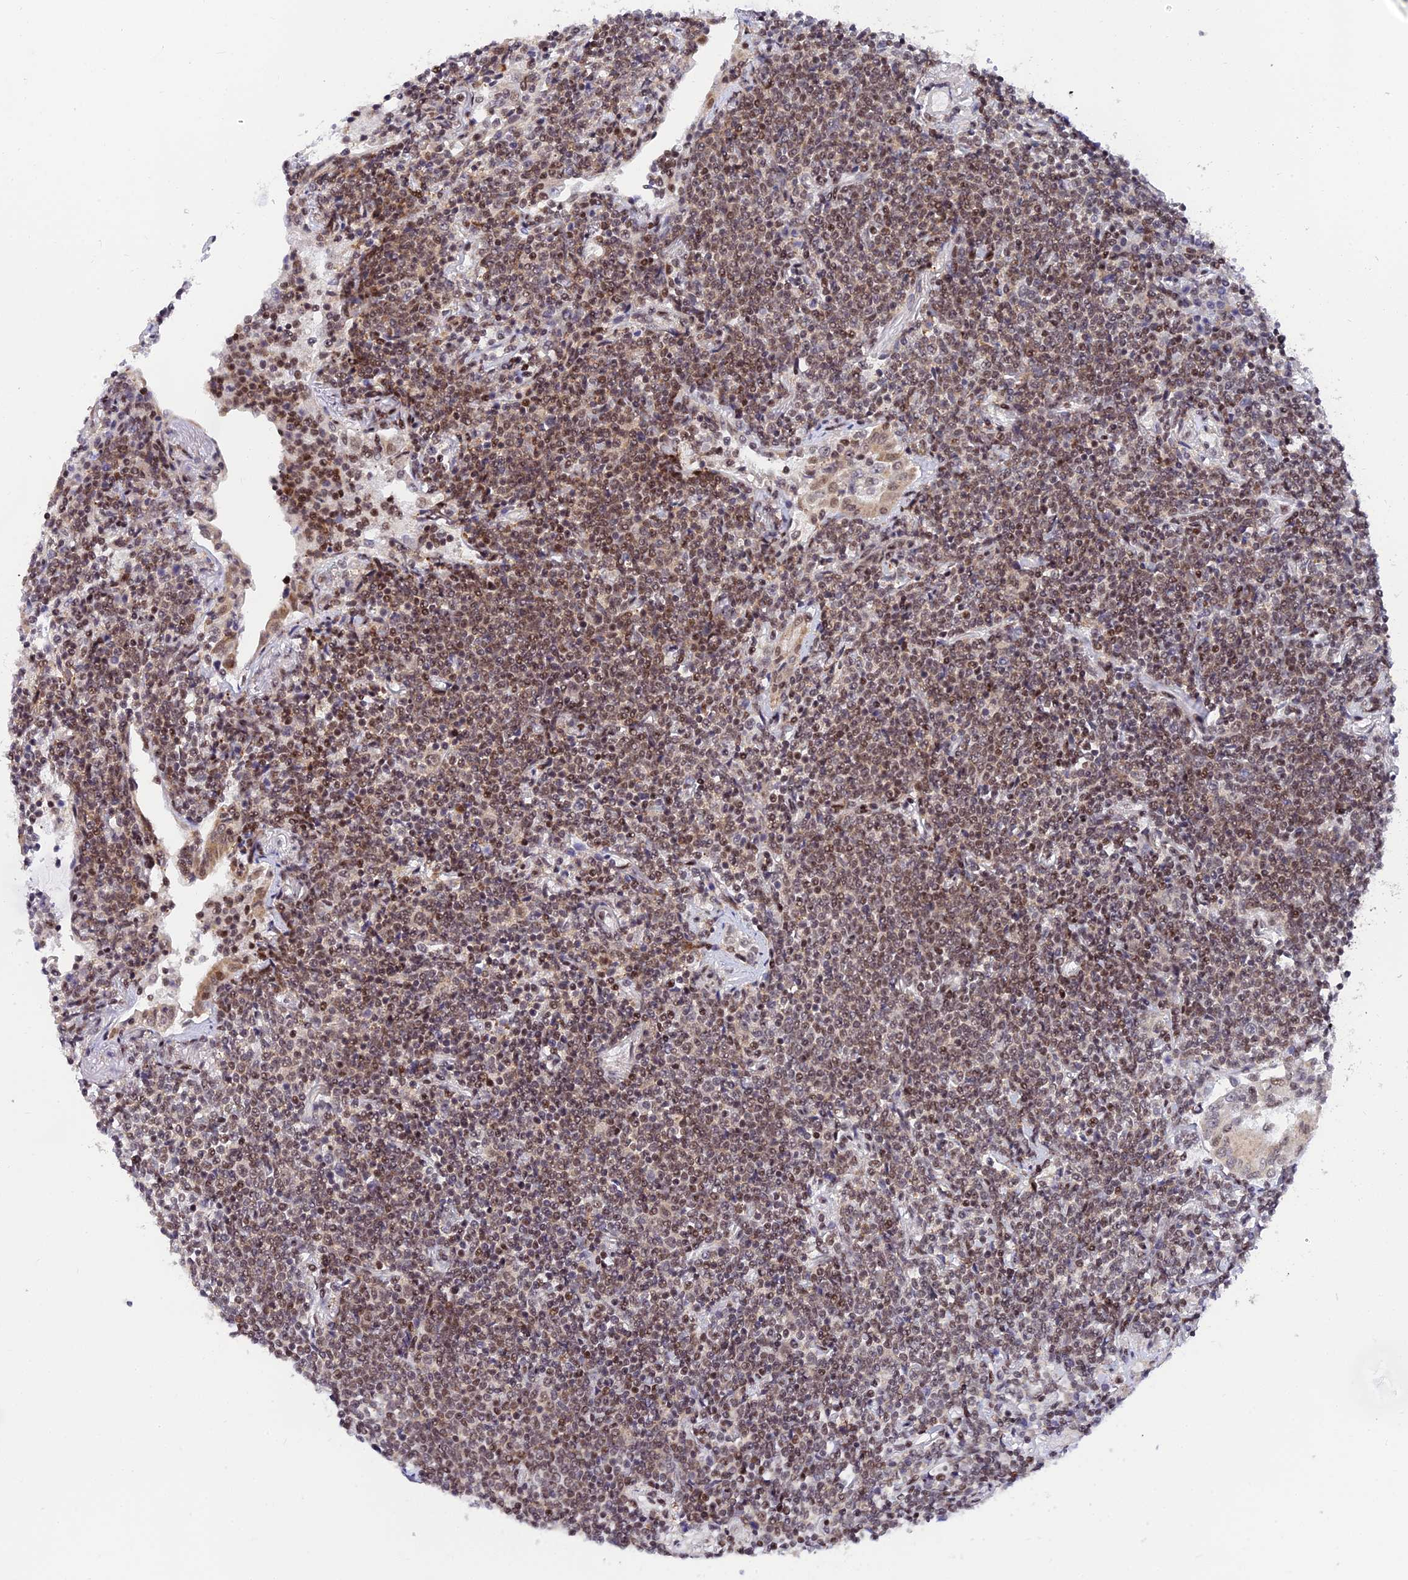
{"staining": {"intensity": "moderate", "quantity": ">75%", "location": "nuclear"}, "tissue": "lymphoma", "cell_type": "Tumor cells", "image_type": "cancer", "snomed": [{"axis": "morphology", "description": "Malignant lymphoma, non-Hodgkin's type, Low grade"}, {"axis": "topography", "description": "Lung"}], "caption": "This is an image of immunohistochemistry staining of malignant lymphoma, non-Hodgkin's type (low-grade), which shows moderate expression in the nuclear of tumor cells.", "gene": "USP22", "patient": {"sex": "female", "age": 71}}